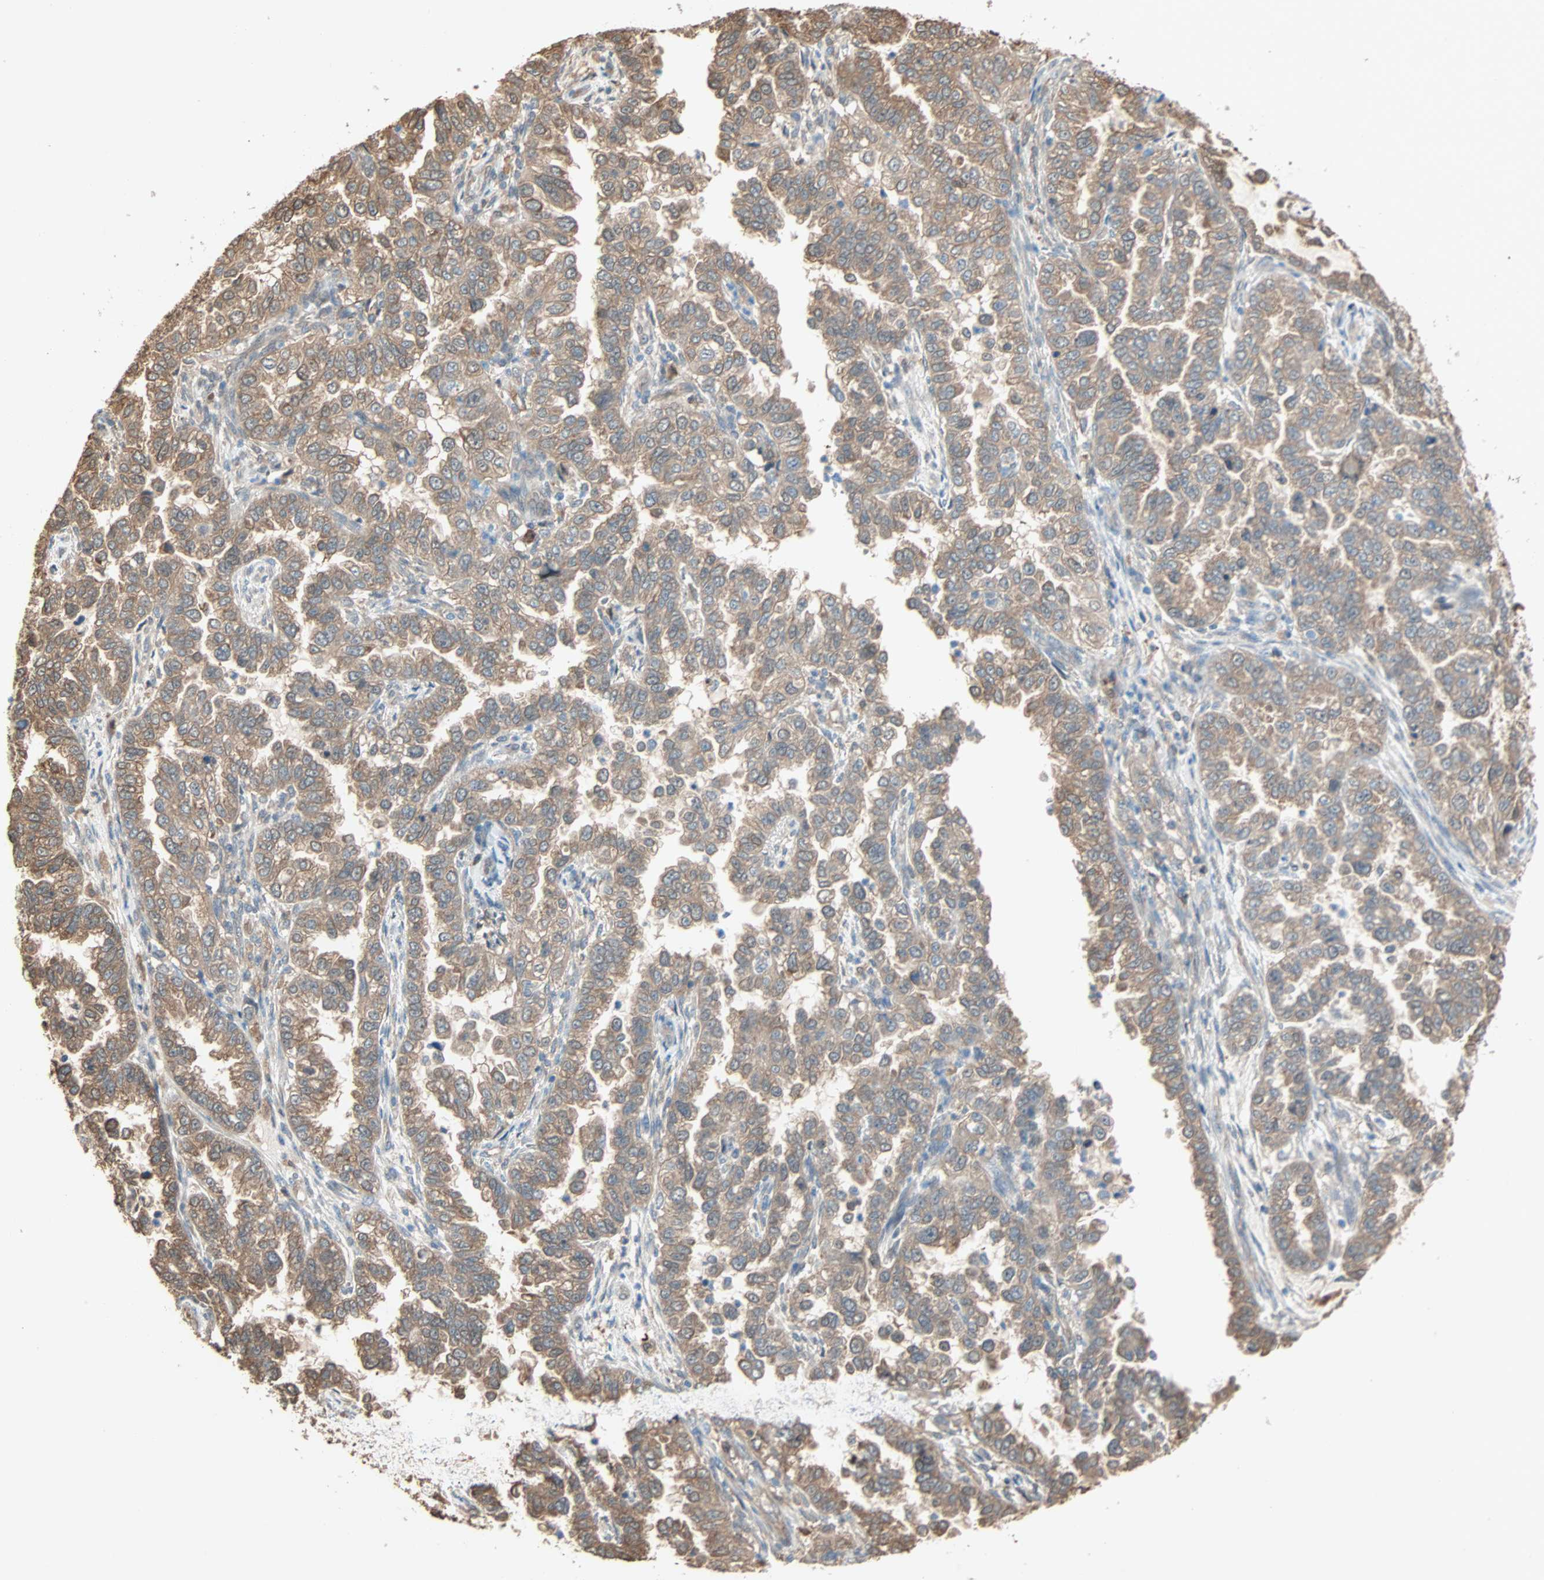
{"staining": {"intensity": "moderate", "quantity": ">75%", "location": "cytoplasmic/membranous"}, "tissue": "endometrial cancer", "cell_type": "Tumor cells", "image_type": "cancer", "snomed": [{"axis": "morphology", "description": "Adenocarcinoma, NOS"}, {"axis": "topography", "description": "Endometrium"}], "caption": "The image shows immunohistochemical staining of endometrial adenocarcinoma. There is moderate cytoplasmic/membranous expression is seen in approximately >75% of tumor cells. The staining is performed using DAB brown chromogen to label protein expression. The nuclei are counter-stained blue using hematoxylin.", "gene": "PRDX1", "patient": {"sex": "female", "age": 85}}